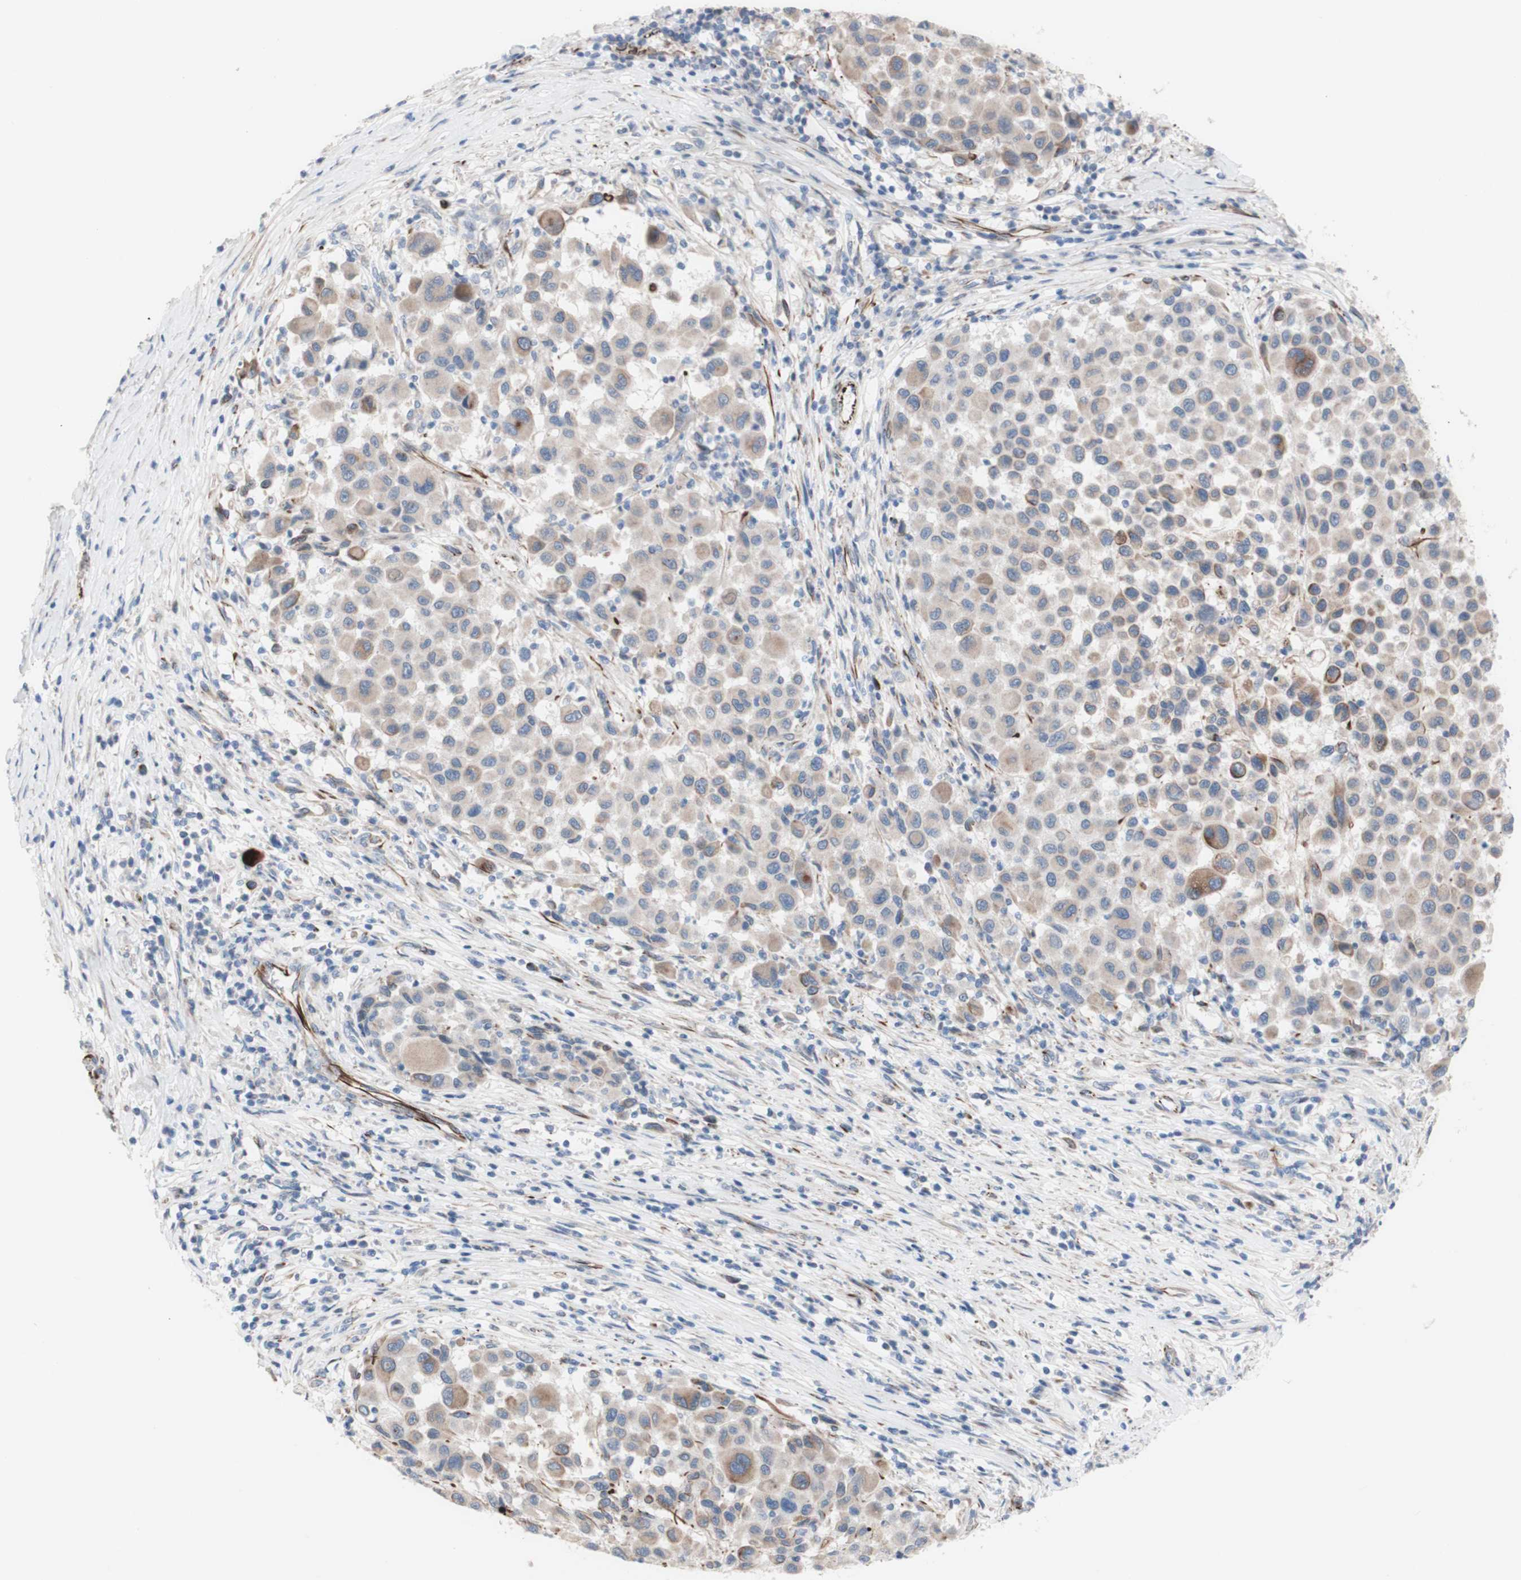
{"staining": {"intensity": "weak", "quantity": ">75%", "location": "cytoplasmic/membranous"}, "tissue": "melanoma", "cell_type": "Tumor cells", "image_type": "cancer", "snomed": [{"axis": "morphology", "description": "Malignant melanoma, Metastatic site"}, {"axis": "topography", "description": "Lymph node"}], "caption": "Melanoma stained for a protein reveals weak cytoplasmic/membranous positivity in tumor cells.", "gene": "AGPAT5", "patient": {"sex": "male", "age": 61}}